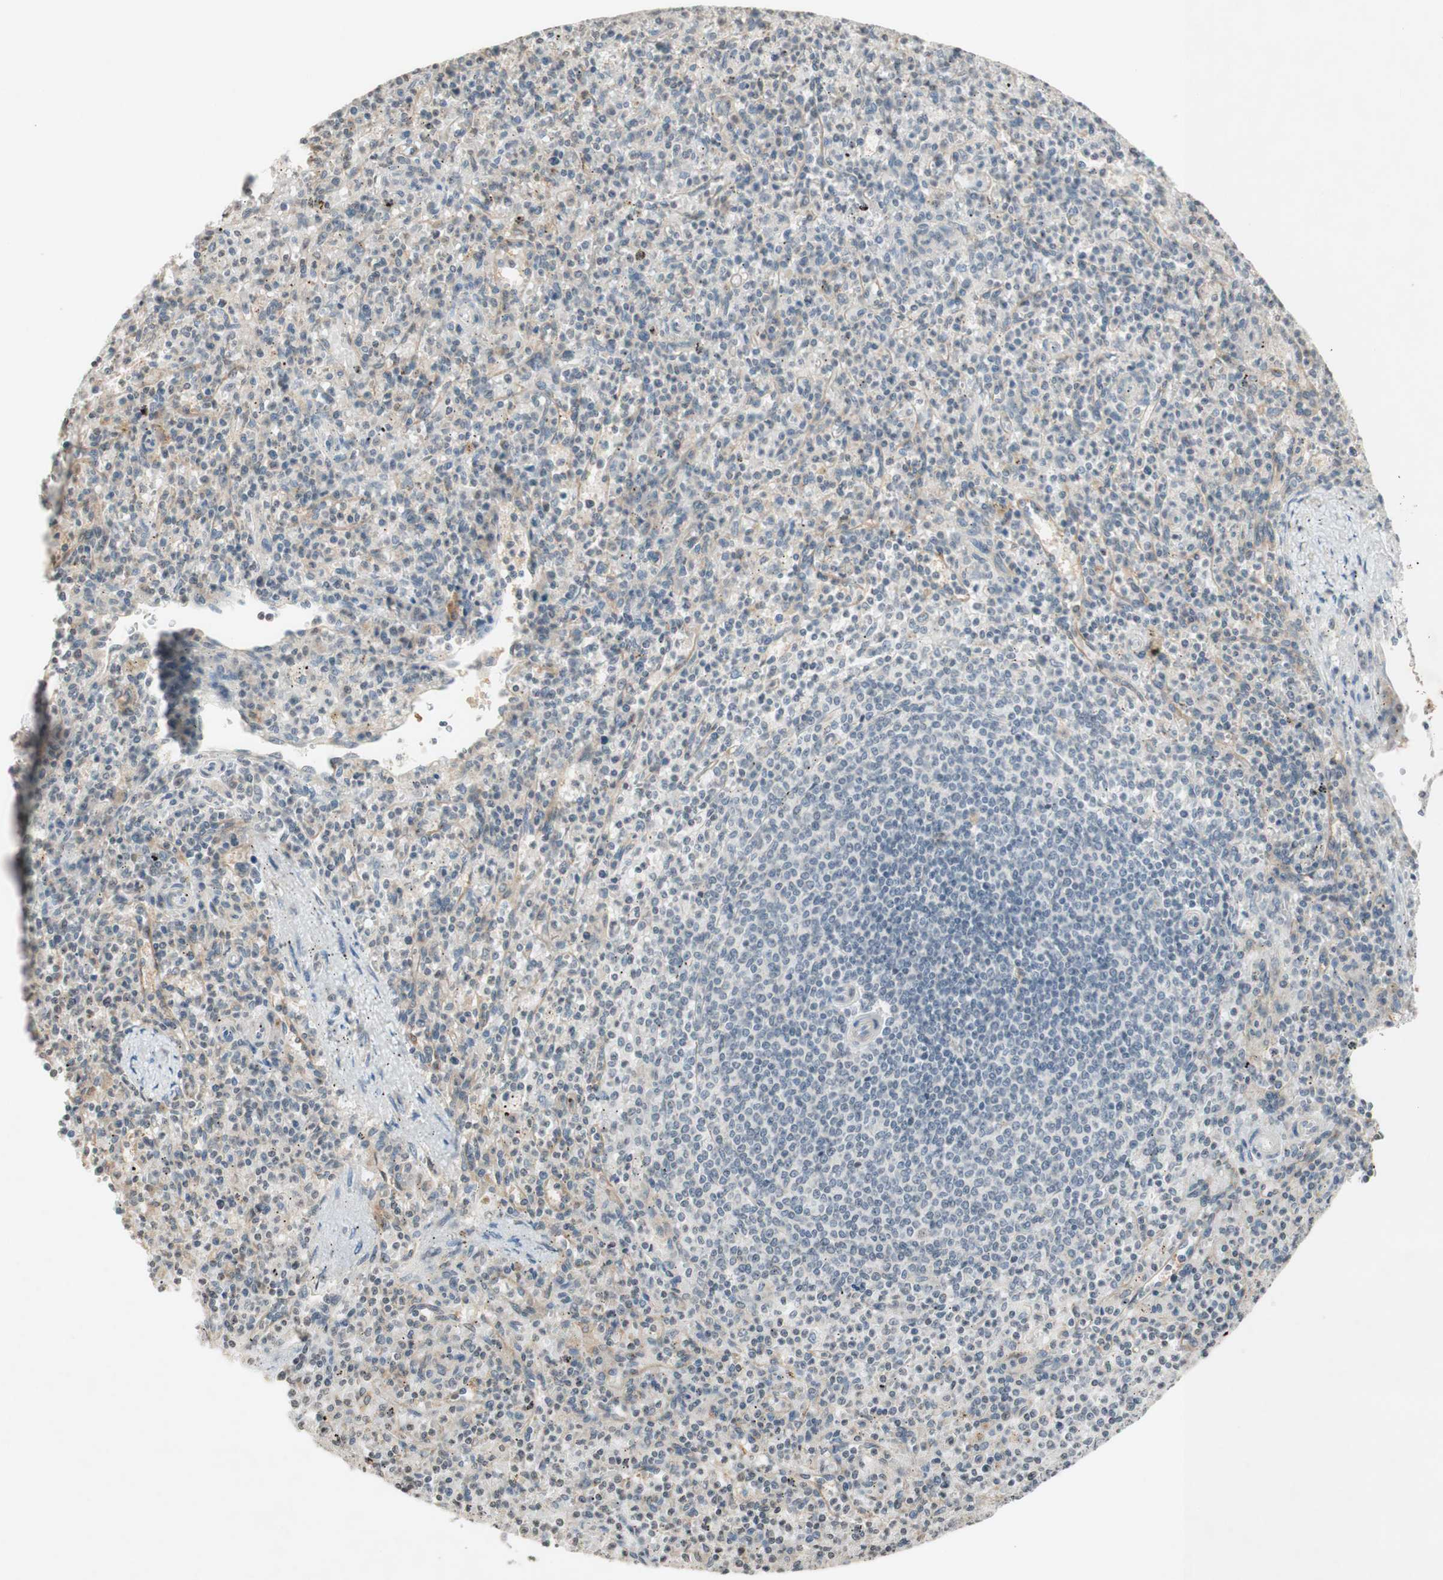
{"staining": {"intensity": "negative", "quantity": "none", "location": "none"}, "tissue": "spleen", "cell_type": "Cells in red pulp", "image_type": "normal", "snomed": [{"axis": "morphology", "description": "Normal tissue, NOS"}, {"axis": "topography", "description": "Spleen"}], "caption": "IHC image of benign spleen: spleen stained with DAB shows no significant protein staining in cells in red pulp.", "gene": "GLI1", "patient": {"sex": "male", "age": 72}}